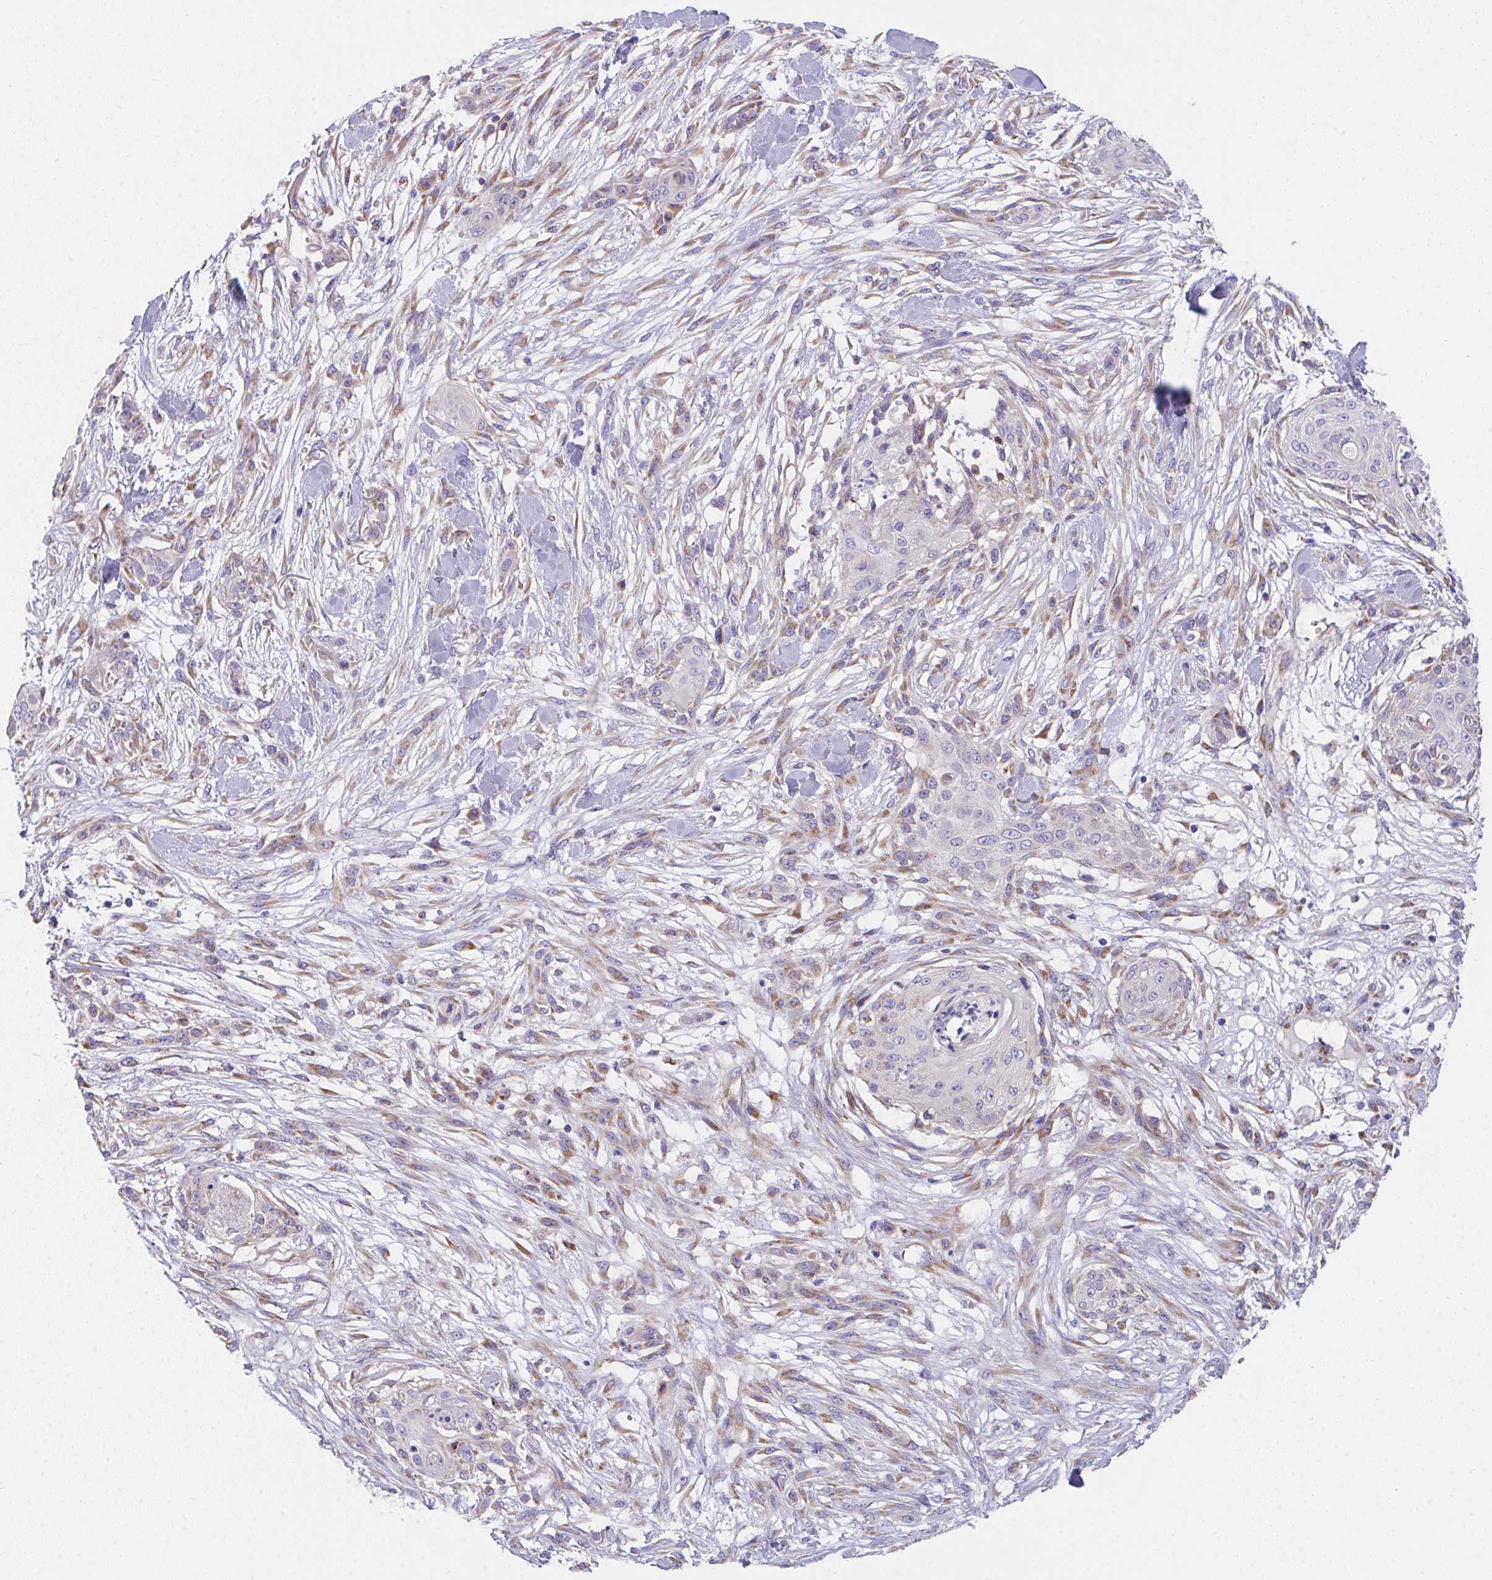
{"staining": {"intensity": "negative", "quantity": "none", "location": "none"}, "tissue": "skin cancer", "cell_type": "Tumor cells", "image_type": "cancer", "snomed": [{"axis": "morphology", "description": "Squamous cell carcinoma, NOS"}, {"axis": "topography", "description": "Skin"}], "caption": "The immunohistochemistry image has no significant positivity in tumor cells of skin cancer tissue.", "gene": "MIA3", "patient": {"sex": "female", "age": 59}}